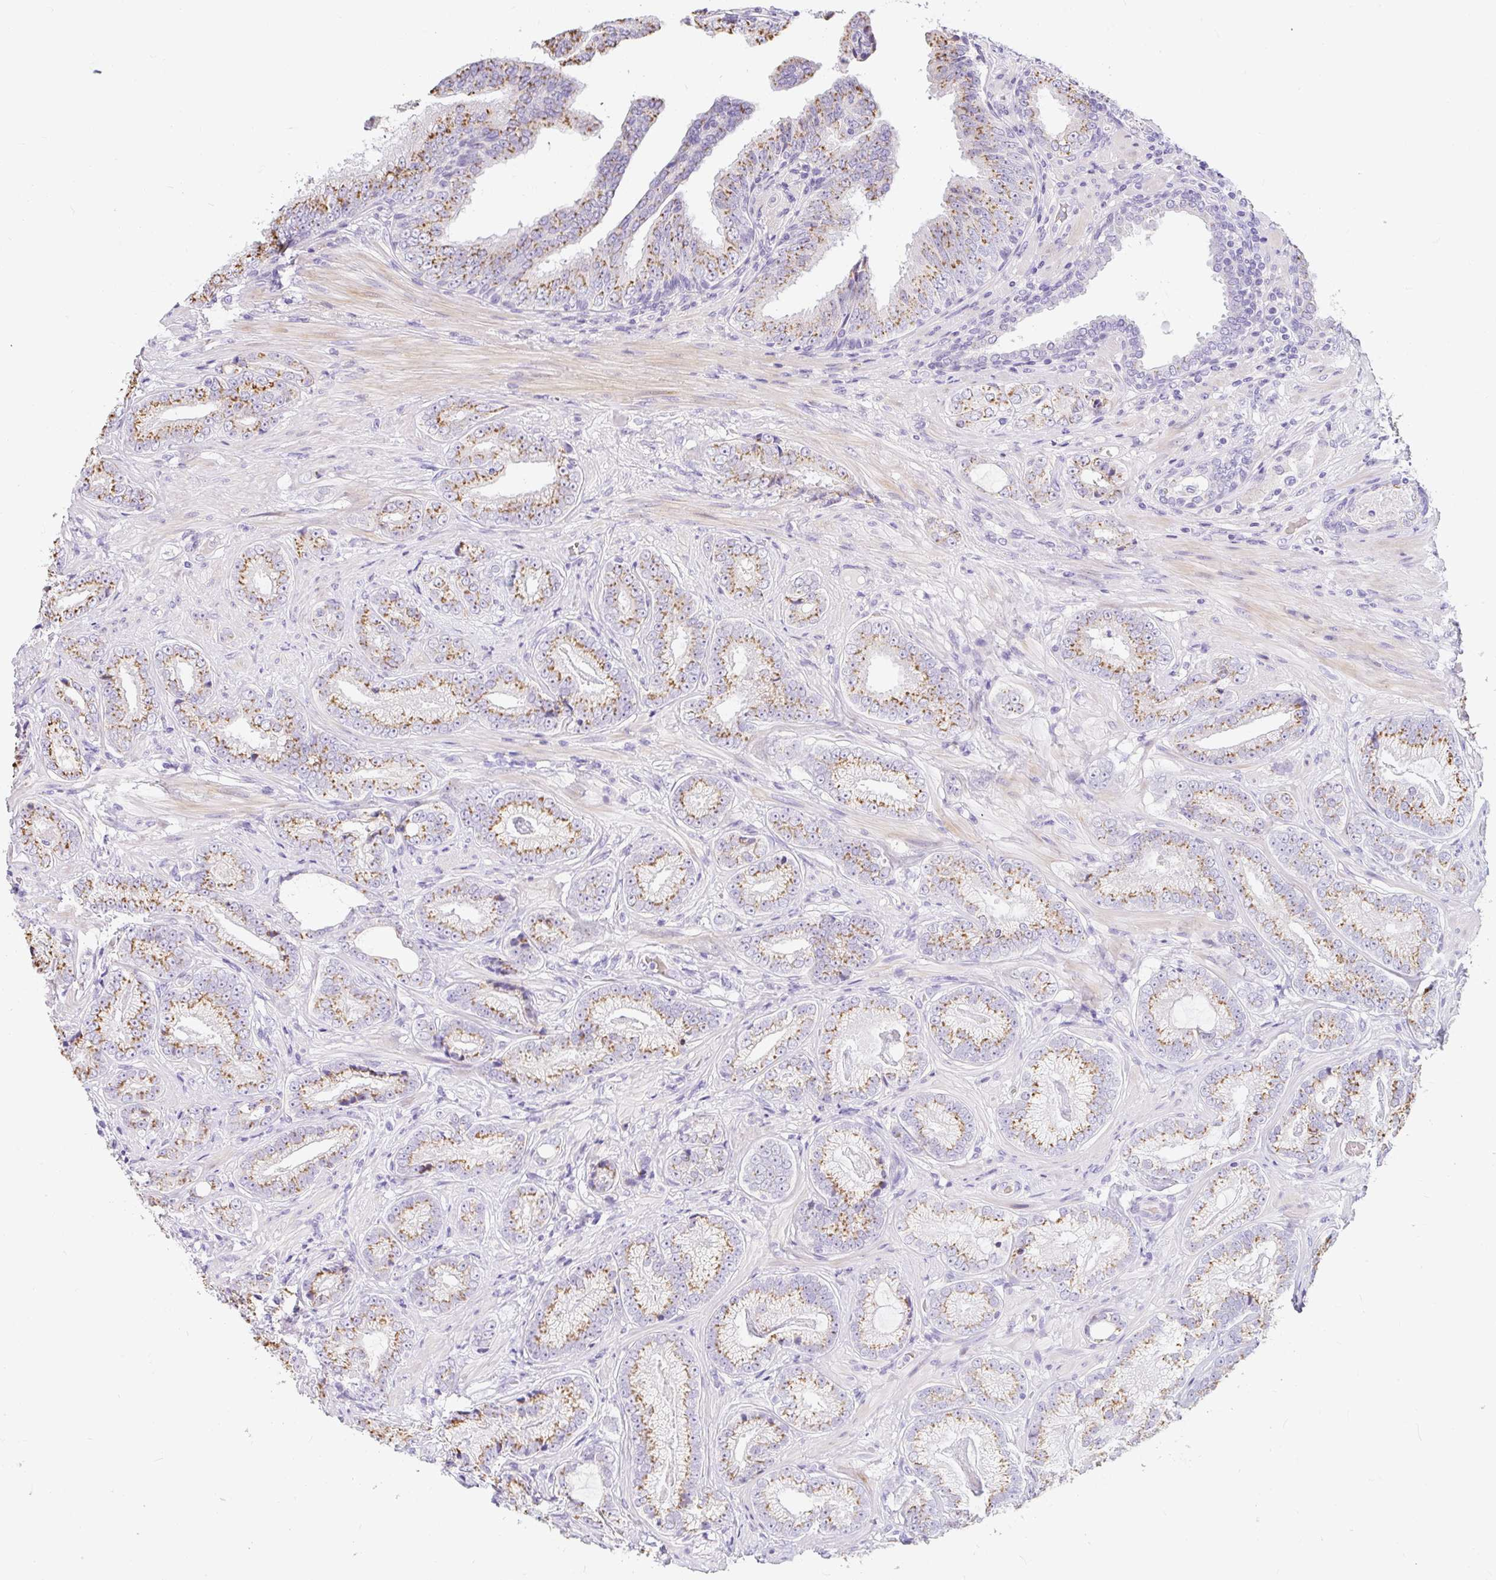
{"staining": {"intensity": "moderate", "quantity": ">75%", "location": "cytoplasmic/membranous"}, "tissue": "prostate cancer", "cell_type": "Tumor cells", "image_type": "cancer", "snomed": [{"axis": "morphology", "description": "Adenocarcinoma, Low grade"}, {"axis": "topography", "description": "Prostate"}], "caption": "Immunohistochemistry (IHC) micrograph of neoplastic tissue: human prostate cancer (adenocarcinoma (low-grade)) stained using IHC displays medium levels of moderate protein expression localized specifically in the cytoplasmic/membranous of tumor cells, appearing as a cytoplasmic/membranous brown color.", "gene": "DTX4", "patient": {"sex": "male", "age": 61}}